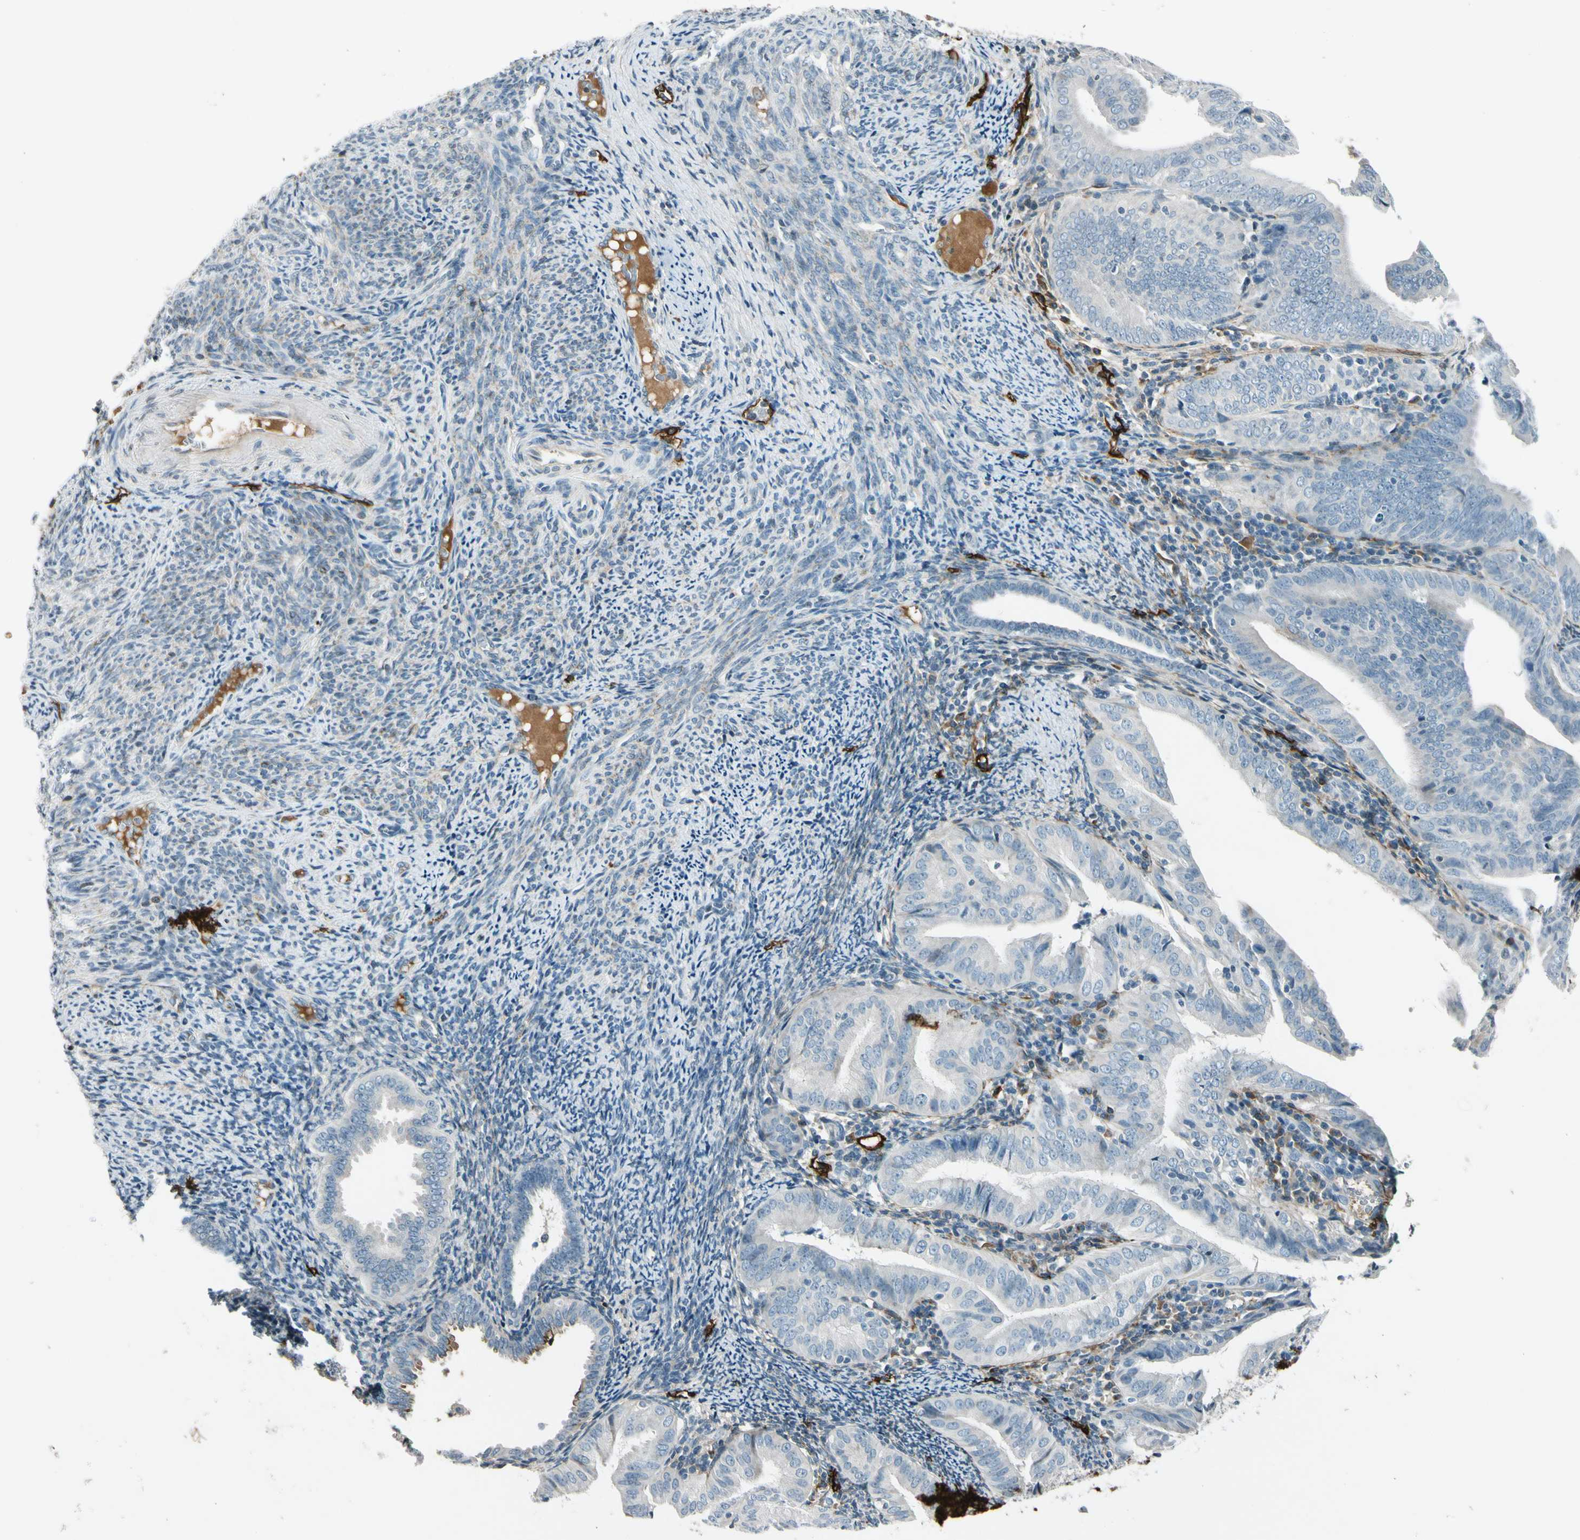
{"staining": {"intensity": "negative", "quantity": "none", "location": "none"}, "tissue": "endometrial cancer", "cell_type": "Tumor cells", "image_type": "cancer", "snomed": [{"axis": "morphology", "description": "Adenocarcinoma, NOS"}, {"axis": "topography", "description": "Endometrium"}], "caption": "The image reveals no significant expression in tumor cells of endometrial cancer (adenocarcinoma).", "gene": "PDPN", "patient": {"sex": "female", "age": 58}}